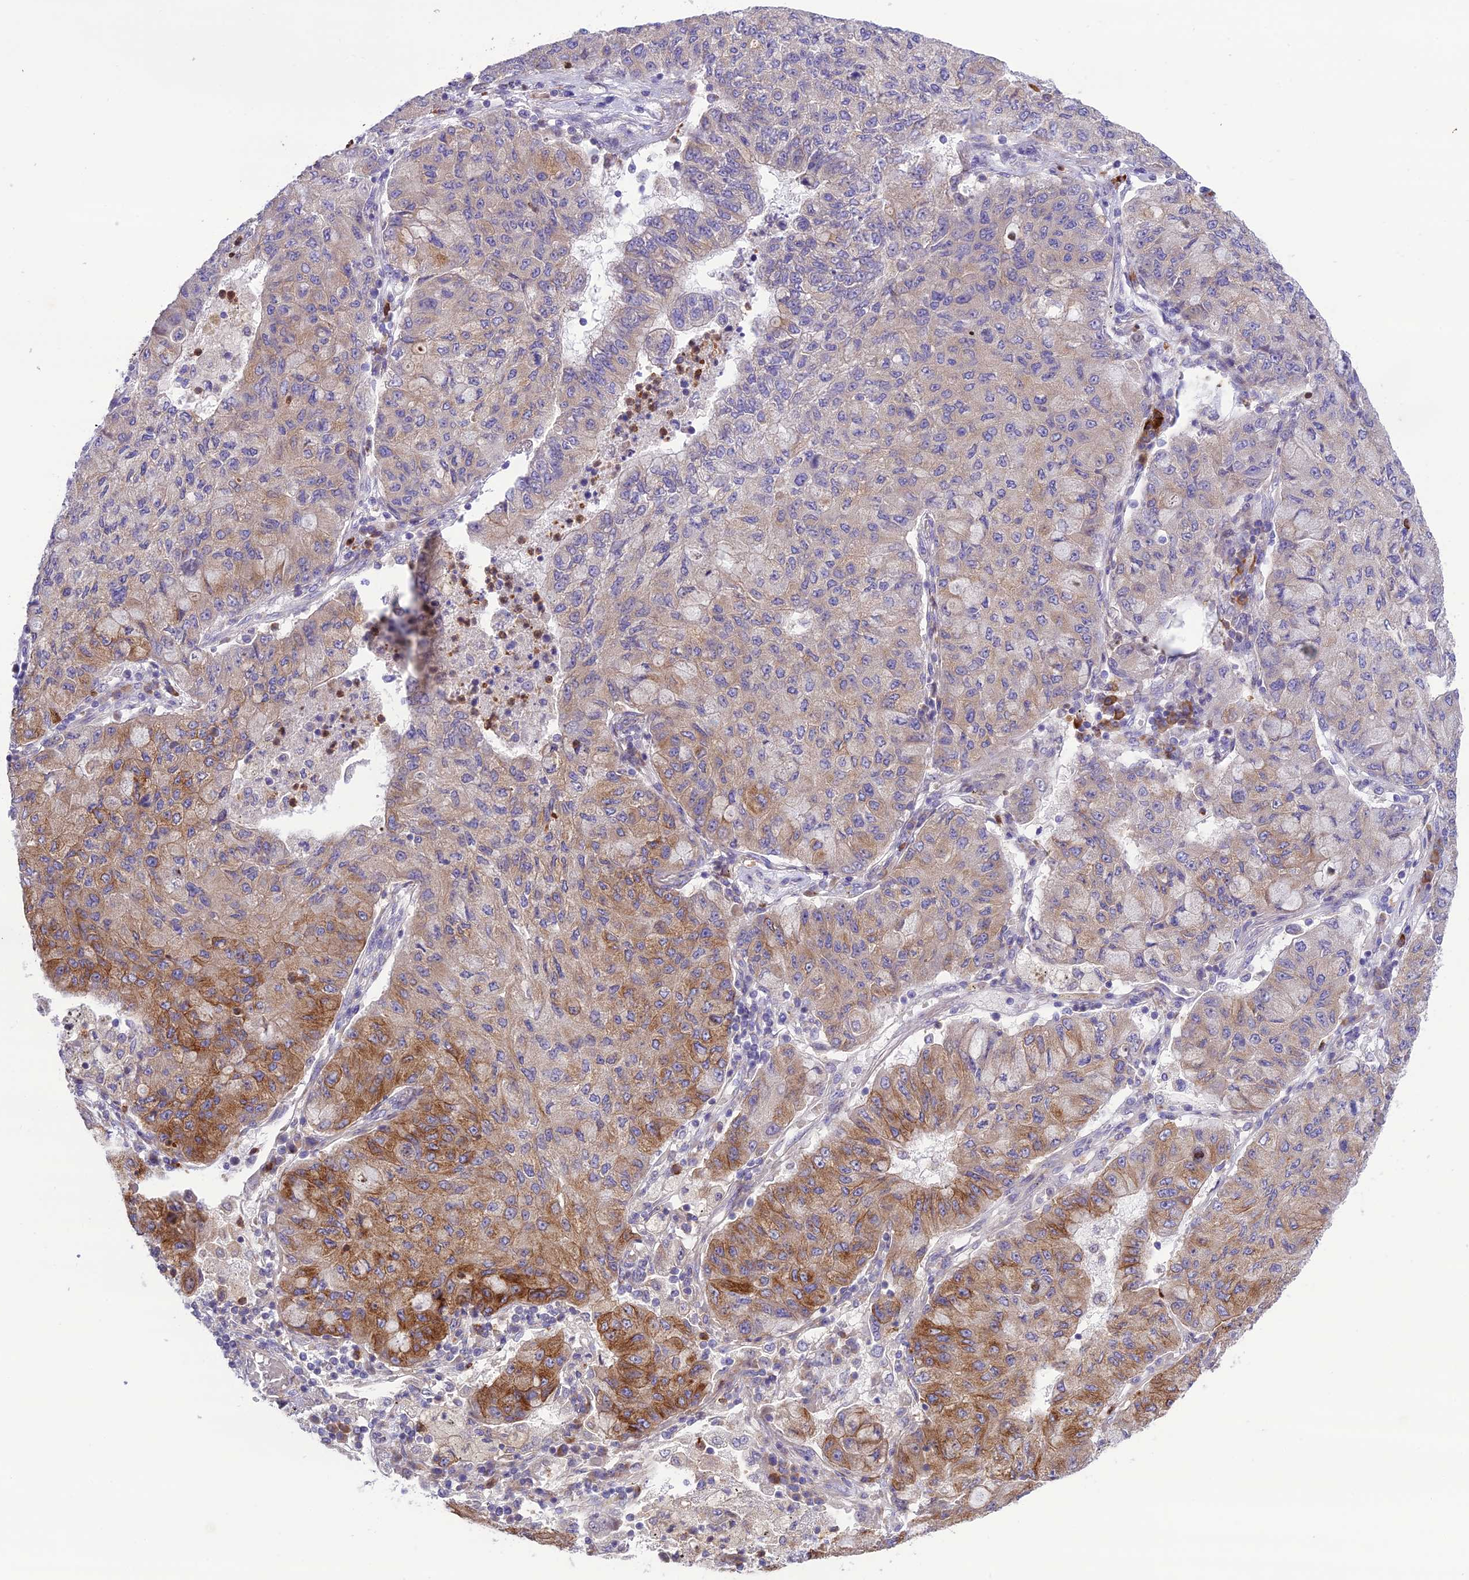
{"staining": {"intensity": "moderate", "quantity": "<25%", "location": "cytoplasmic/membranous"}, "tissue": "lung cancer", "cell_type": "Tumor cells", "image_type": "cancer", "snomed": [{"axis": "morphology", "description": "Squamous cell carcinoma, NOS"}, {"axis": "topography", "description": "Lung"}], "caption": "Protein analysis of lung cancer tissue shows moderate cytoplasmic/membranous positivity in about <25% of tumor cells.", "gene": "JMY", "patient": {"sex": "male", "age": 74}}